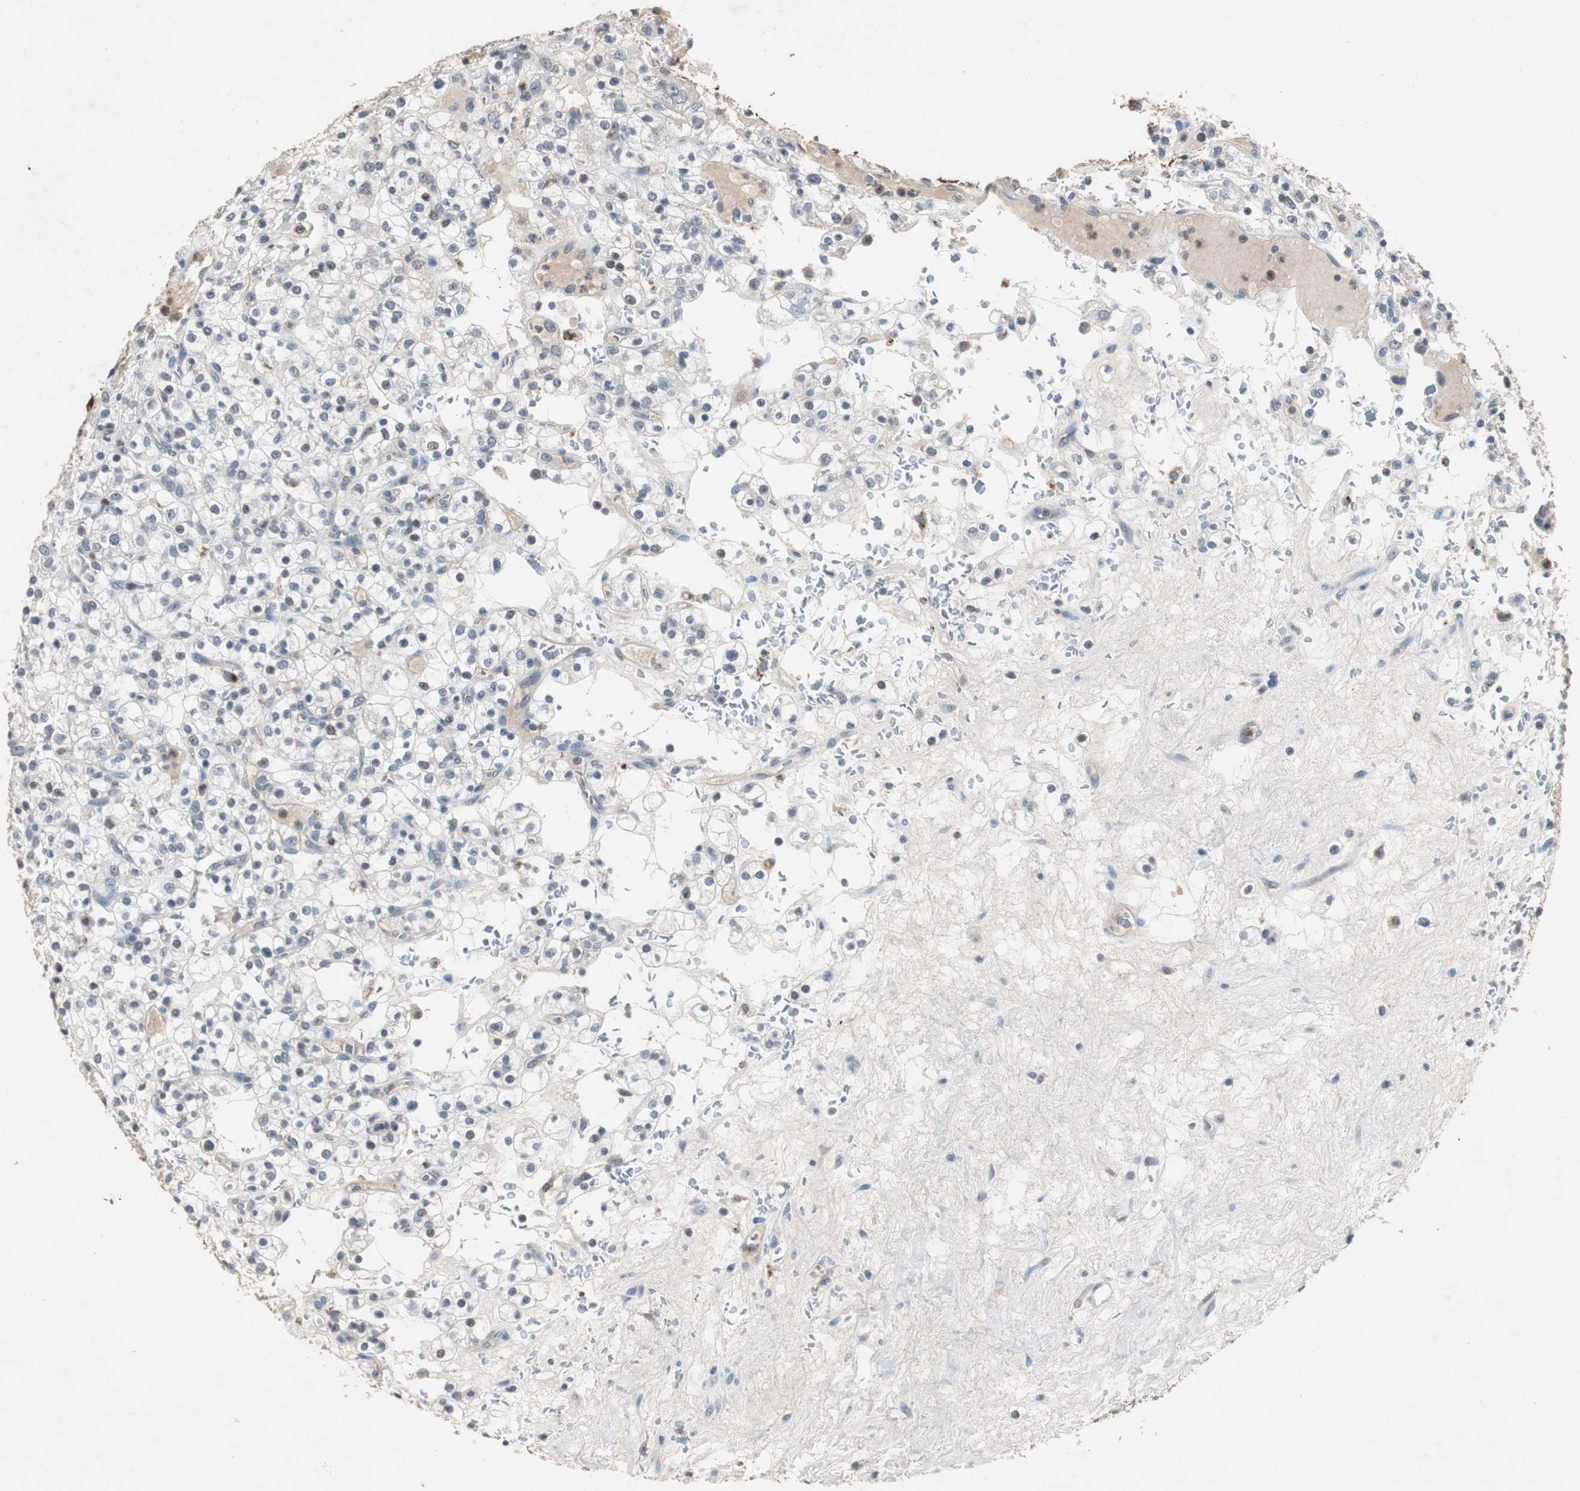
{"staining": {"intensity": "negative", "quantity": "none", "location": "none"}, "tissue": "renal cancer", "cell_type": "Tumor cells", "image_type": "cancer", "snomed": [{"axis": "morphology", "description": "Normal tissue, NOS"}, {"axis": "morphology", "description": "Adenocarcinoma, NOS"}, {"axis": "topography", "description": "Kidney"}], "caption": "IHC of human adenocarcinoma (renal) displays no positivity in tumor cells.", "gene": "ADNP2", "patient": {"sex": "female", "age": 72}}